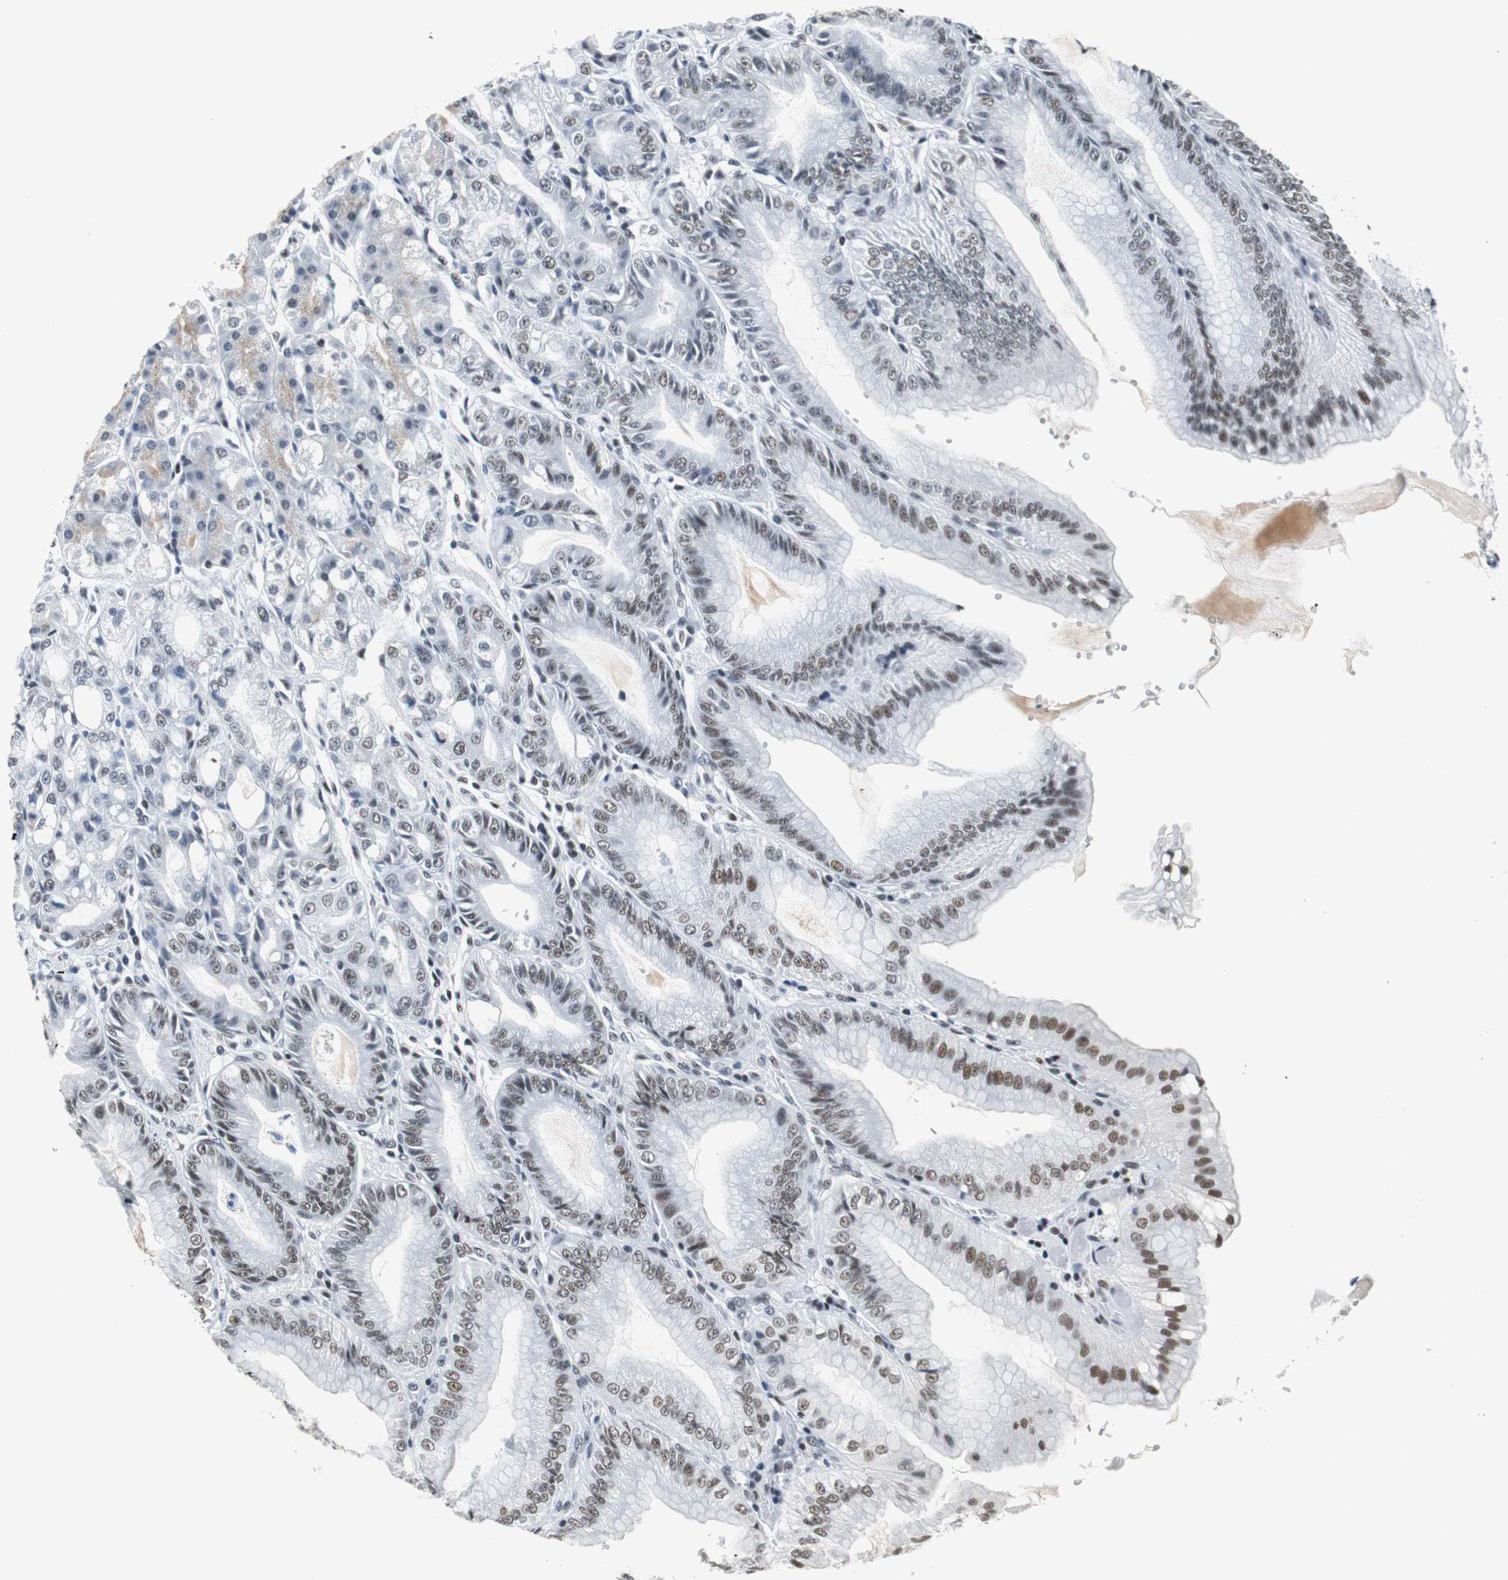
{"staining": {"intensity": "moderate", "quantity": ">75%", "location": "nuclear"}, "tissue": "stomach", "cell_type": "Glandular cells", "image_type": "normal", "snomed": [{"axis": "morphology", "description": "Normal tissue, NOS"}, {"axis": "topography", "description": "Stomach, lower"}], "caption": "Stomach stained for a protein (brown) displays moderate nuclear positive staining in approximately >75% of glandular cells.", "gene": "HDAC3", "patient": {"sex": "male", "age": 71}}